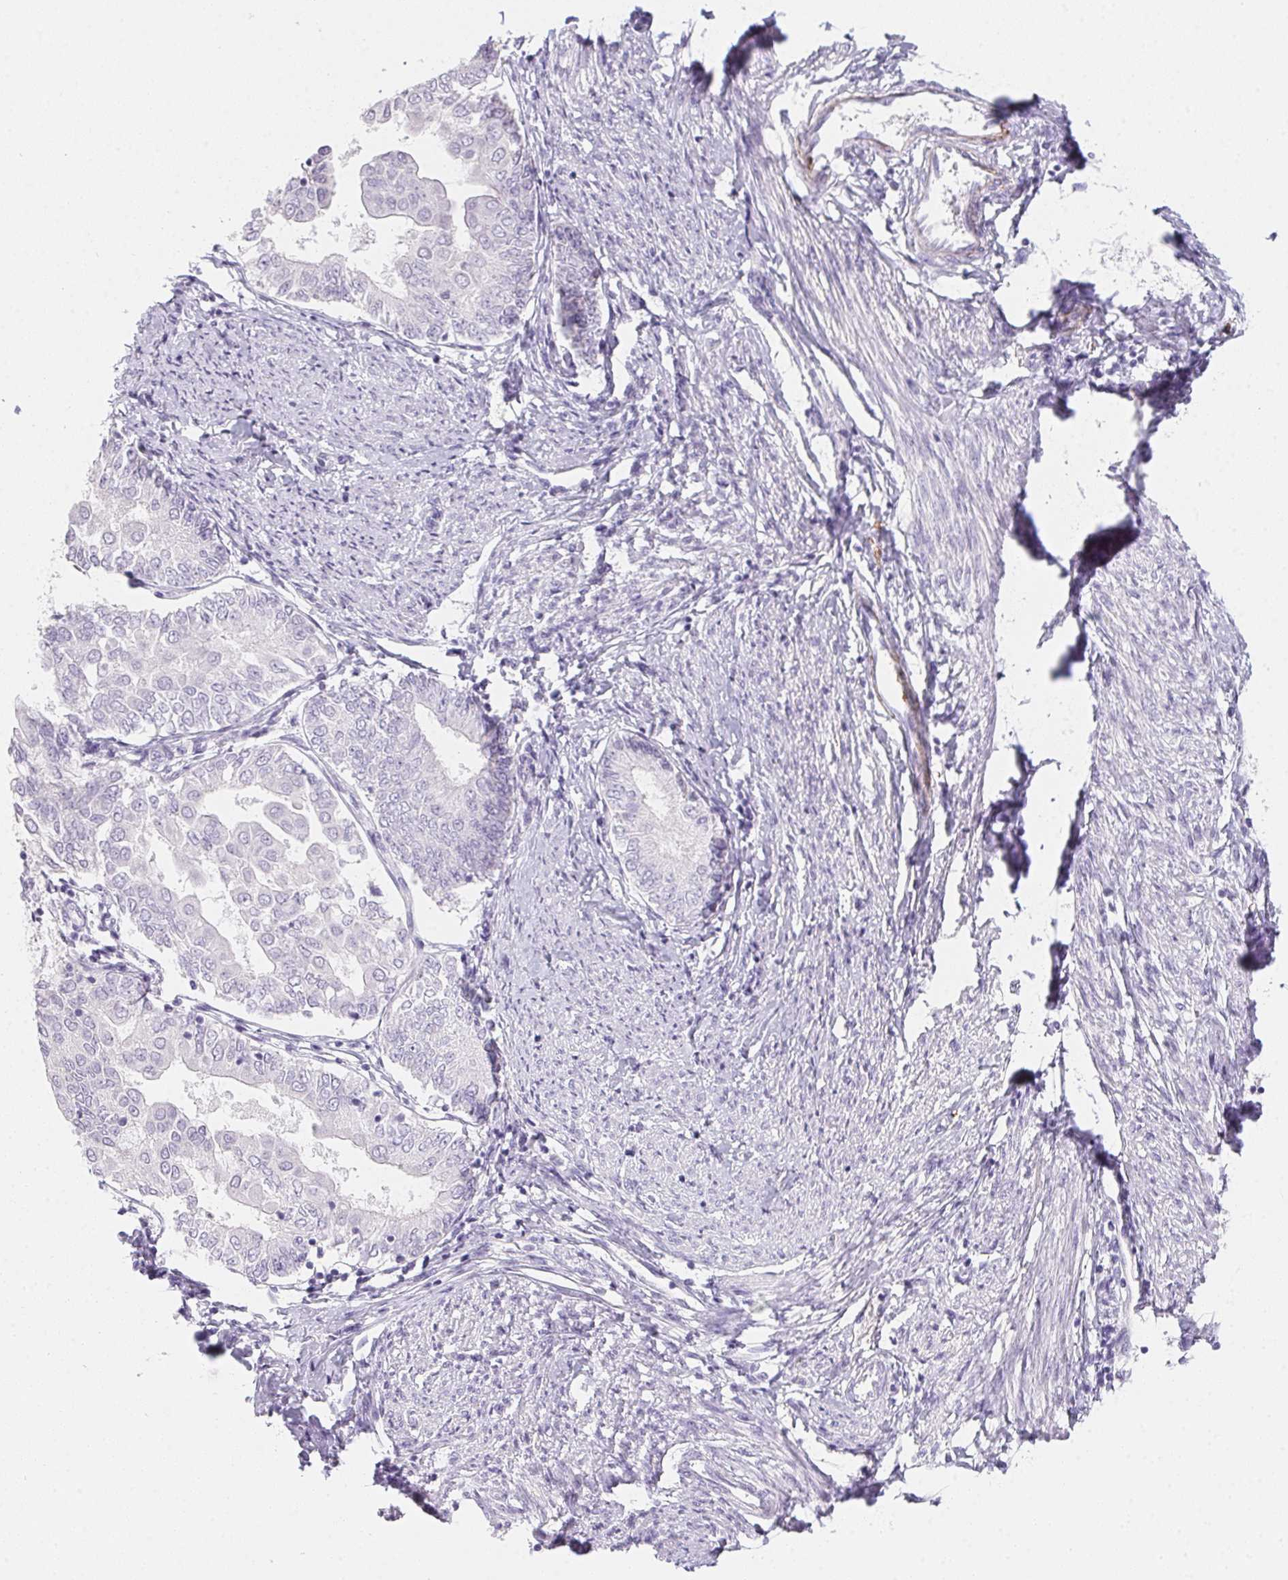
{"staining": {"intensity": "negative", "quantity": "none", "location": "none"}, "tissue": "endometrial cancer", "cell_type": "Tumor cells", "image_type": "cancer", "snomed": [{"axis": "morphology", "description": "Adenocarcinoma, NOS"}, {"axis": "topography", "description": "Endometrium"}], "caption": "This is an IHC photomicrograph of endometrial adenocarcinoma. There is no positivity in tumor cells.", "gene": "MYL4", "patient": {"sex": "female", "age": 68}}